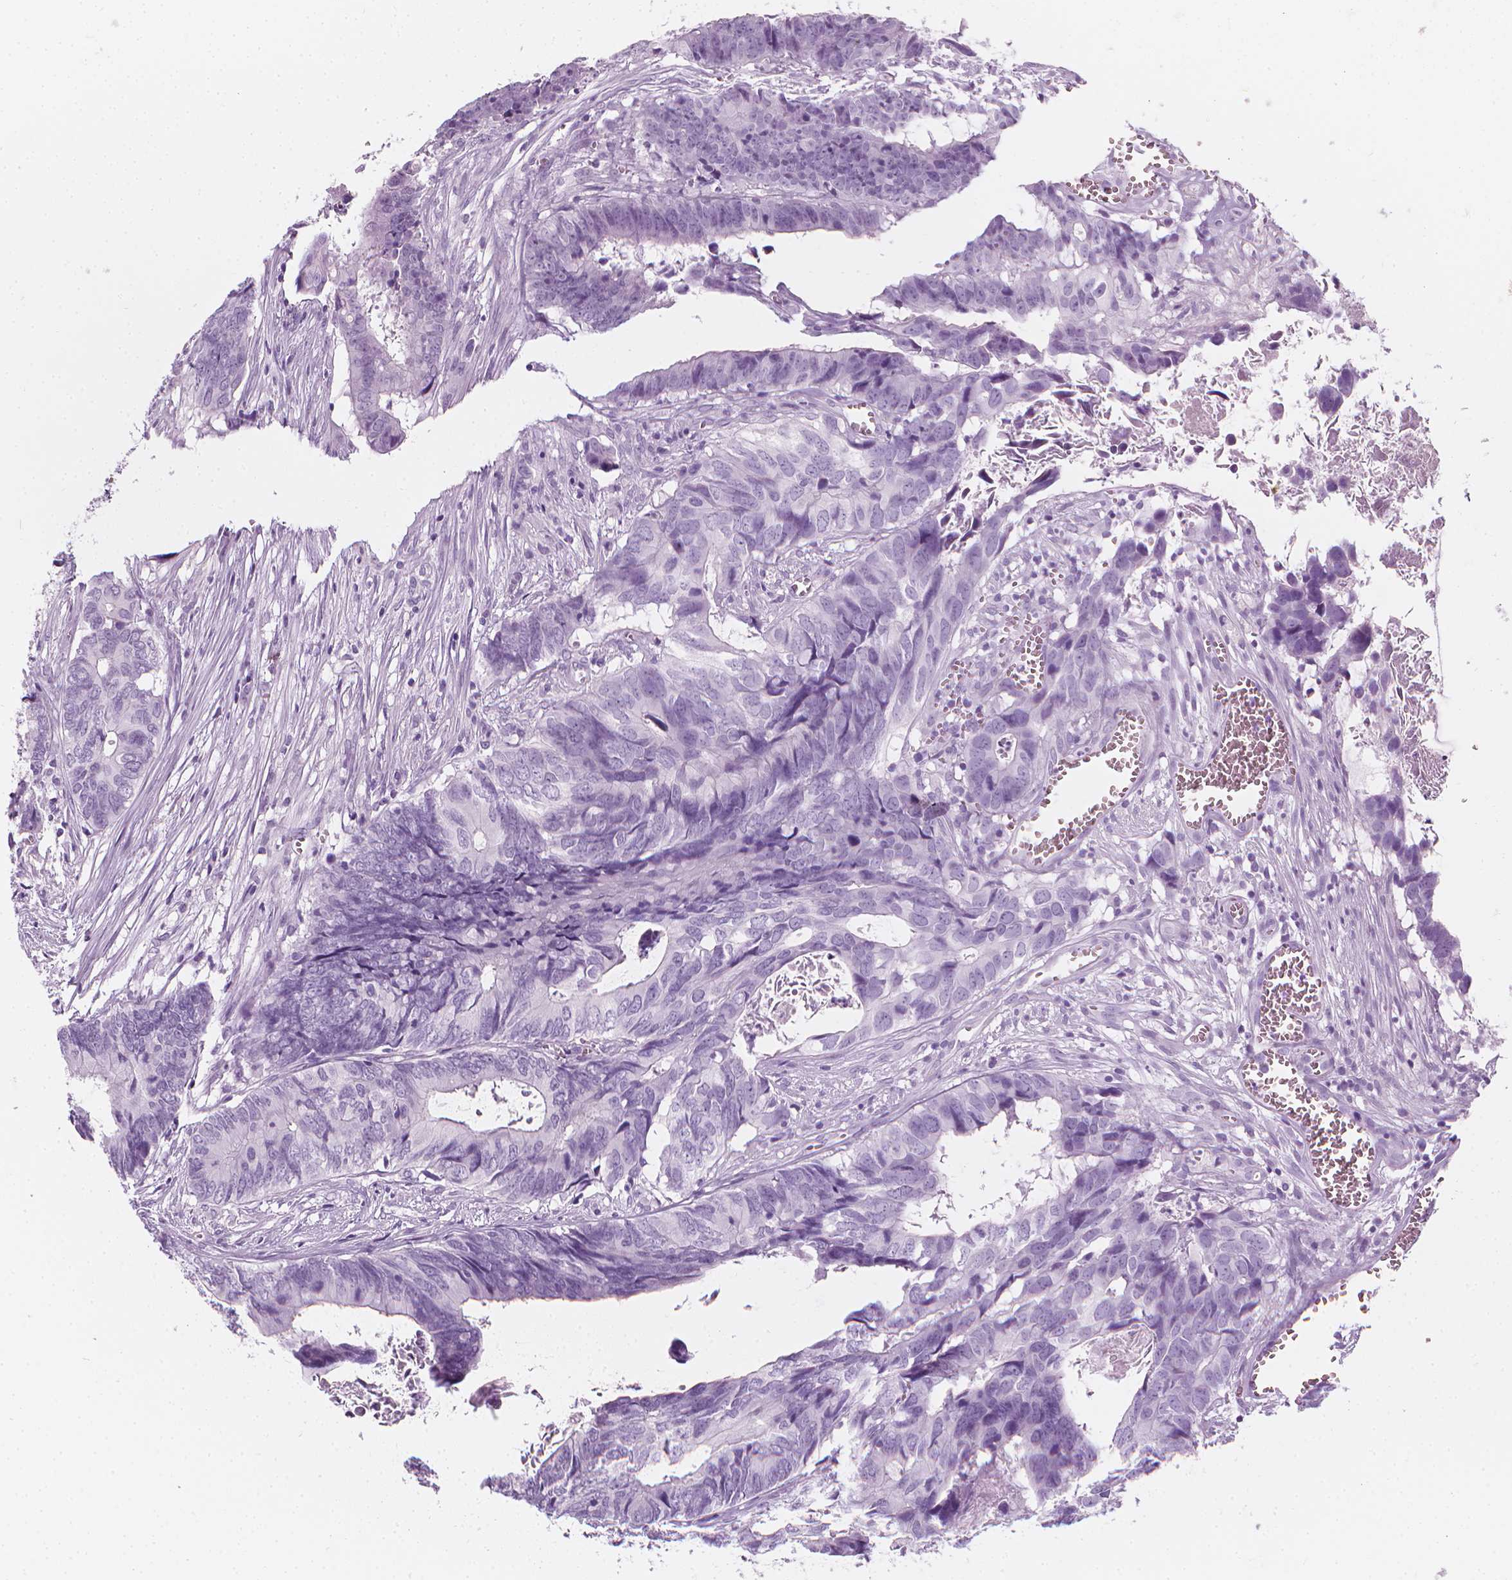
{"staining": {"intensity": "negative", "quantity": "none", "location": "none"}, "tissue": "colorectal cancer", "cell_type": "Tumor cells", "image_type": "cancer", "snomed": [{"axis": "morphology", "description": "Adenocarcinoma, NOS"}, {"axis": "topography", "description": "Colon"}], "caption": "Tumor cells are negative for brown protein staining in colorectal cancer (adenocarcinoma).", "gene": "SCG3", "patient": {"sex": "female", "age": 82}}